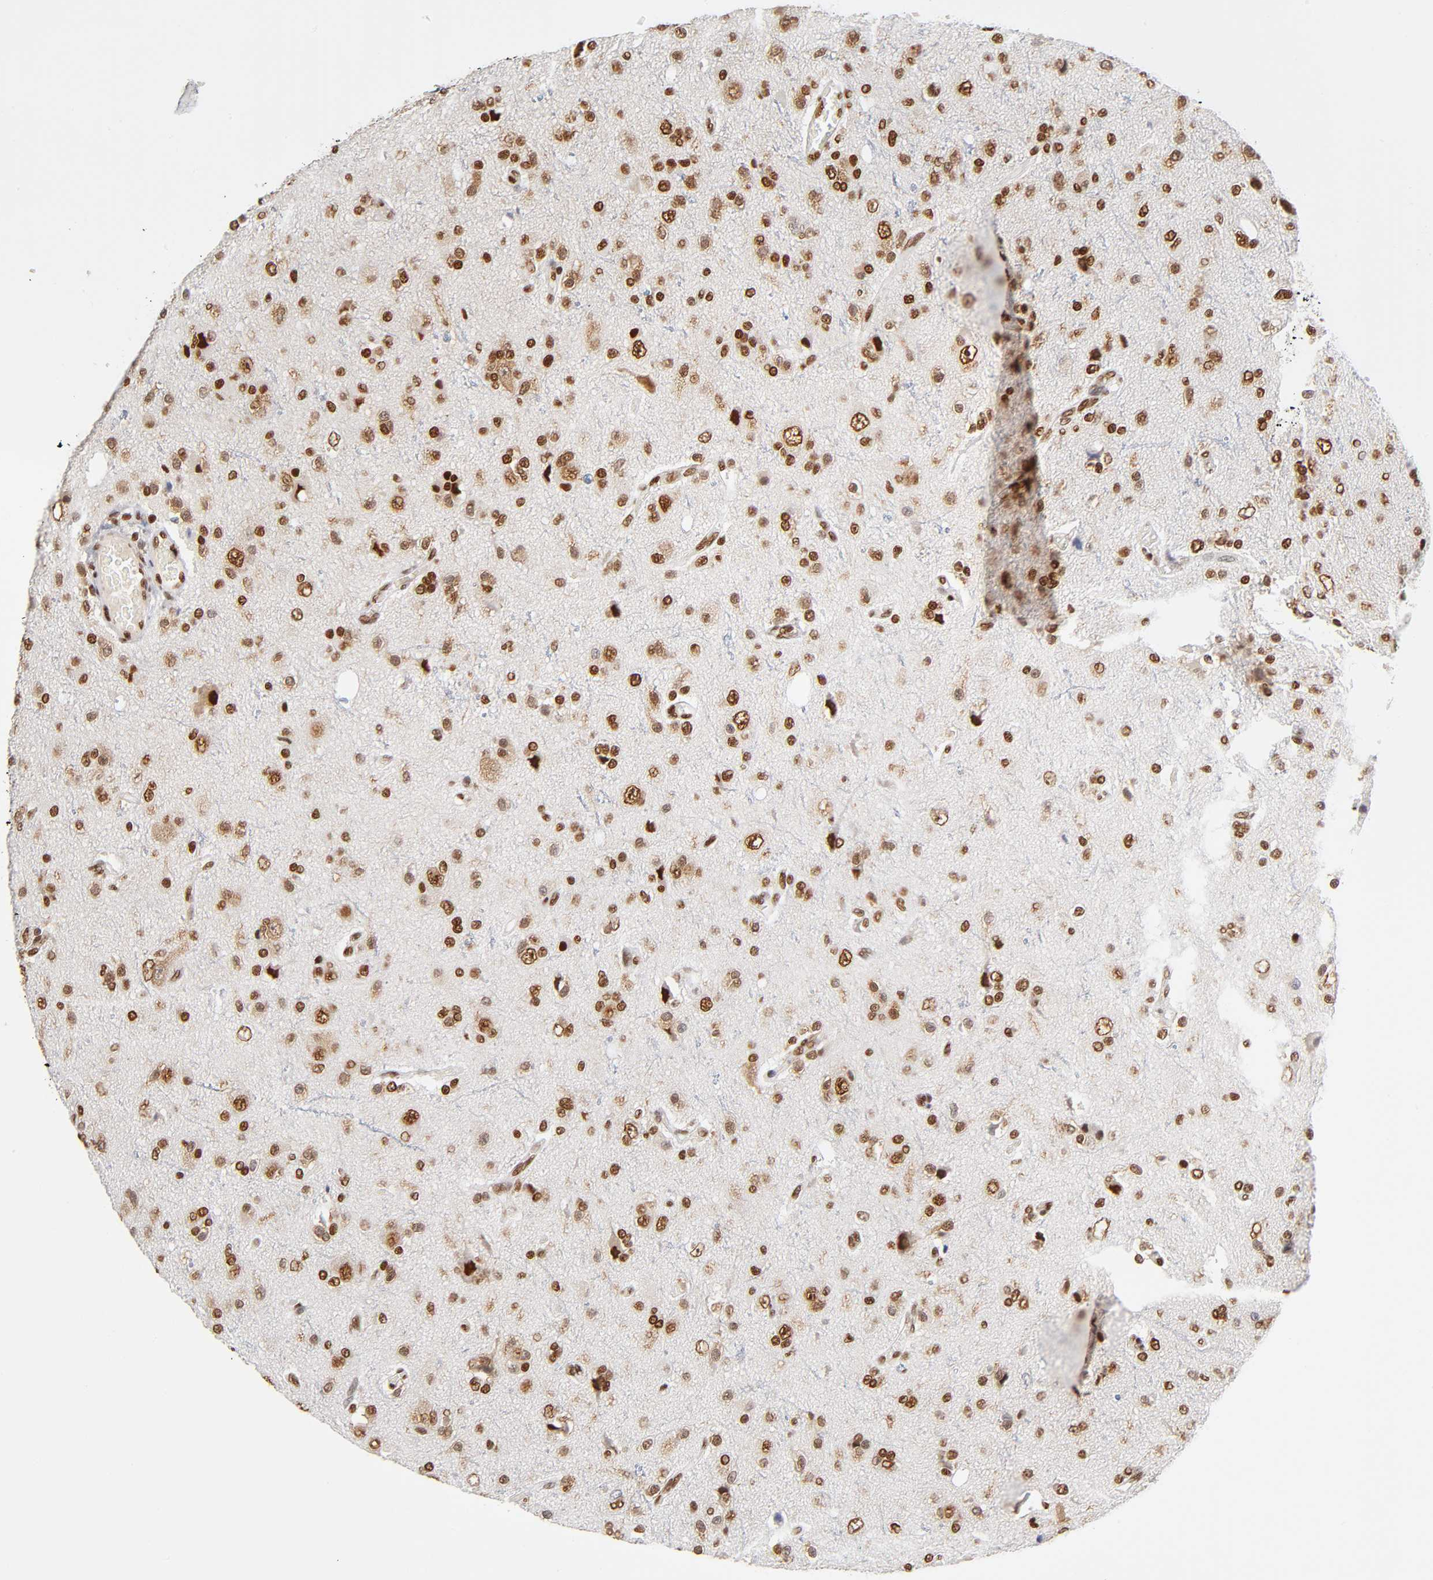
{"staining": {"intensity": "strong", "quantity": ">75%", "location": "nuclear"}, "tissue": "glioma", "cell_type": "Tumor cells", "image_type": "cancer", "snomed": [{"axis": "morphology", "description": "Glioma, malignant, High grade"}, {"axis": "topography", "description": "Brain"}], "caption": "A brown stain highlights strong nuclear staining of a protein in malignant high-grade glioma tumor cells.", "gene": "ILKAP", "patient": {"sex": "male", "age": 47}}